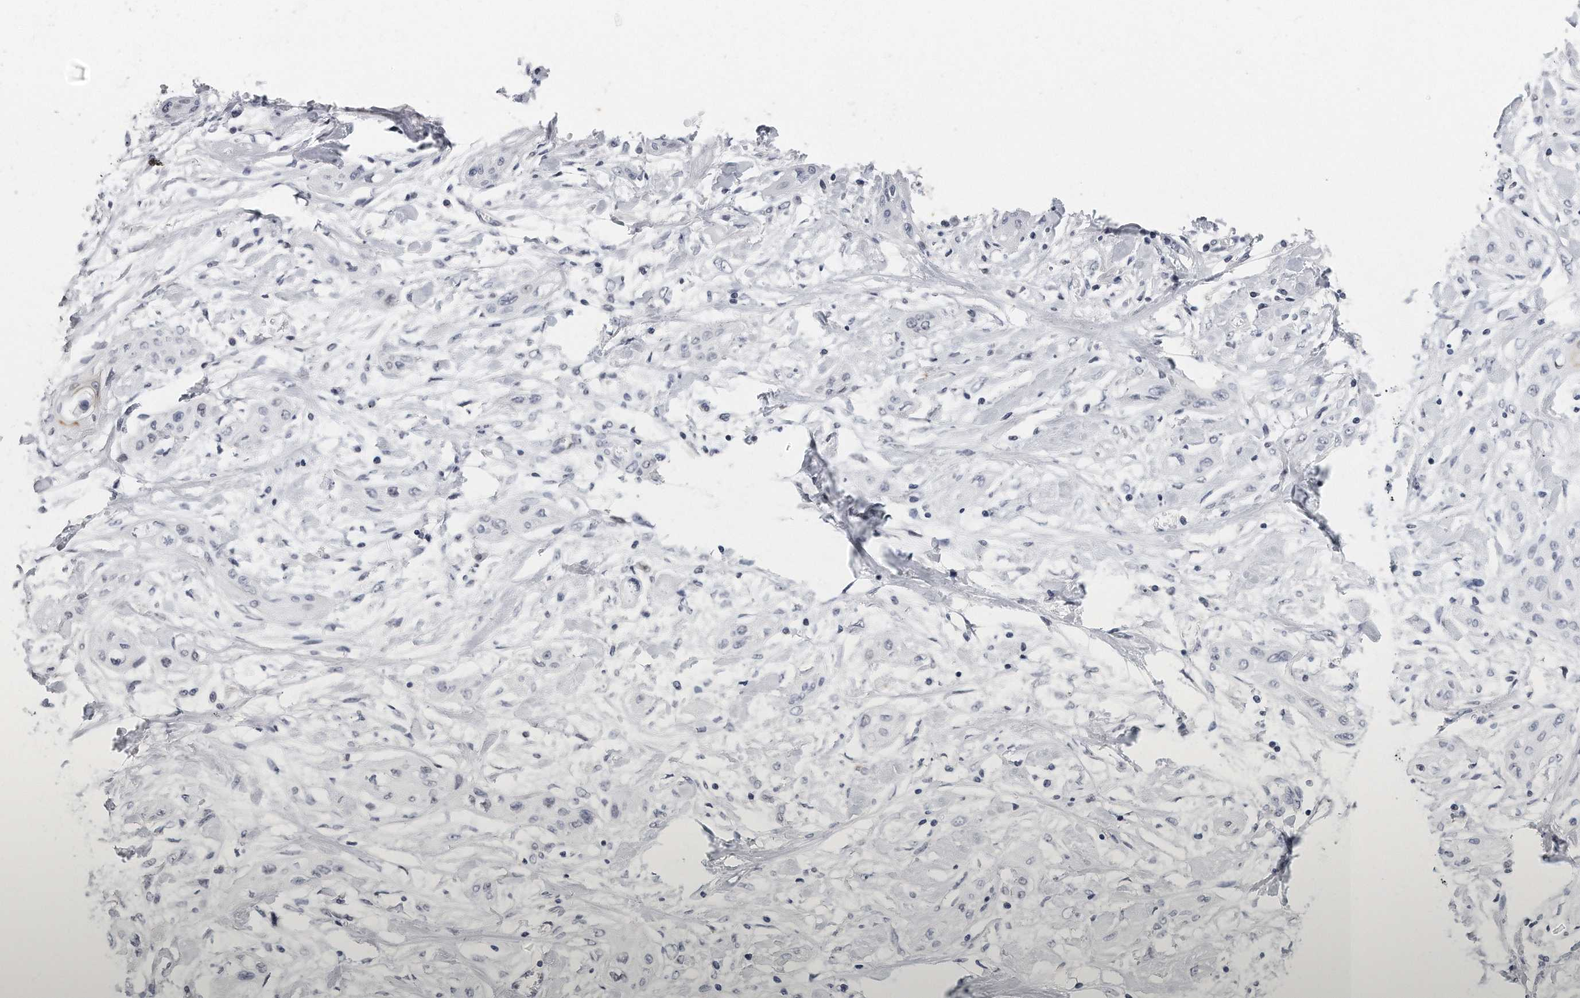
{"staining": {"intensity": "negative", "quantity": "none", "location": "none"}, "tissue": "lung cancer", "cell_type": "Tumor cells", "image_type": "cancer", "snomed": [{"axis": "morphology", "description": "Squamous cell carcinoma, NOS"}, {"axis": "topography", "description": "Lung"}], "caption": "A histopathology image of lung cancer (squamous cell carcinoma) stained for a protein shows no brown staining in tumor cells.", "gene": "TFCP2L1", "patient": {"sex": "female", "age": 47}}